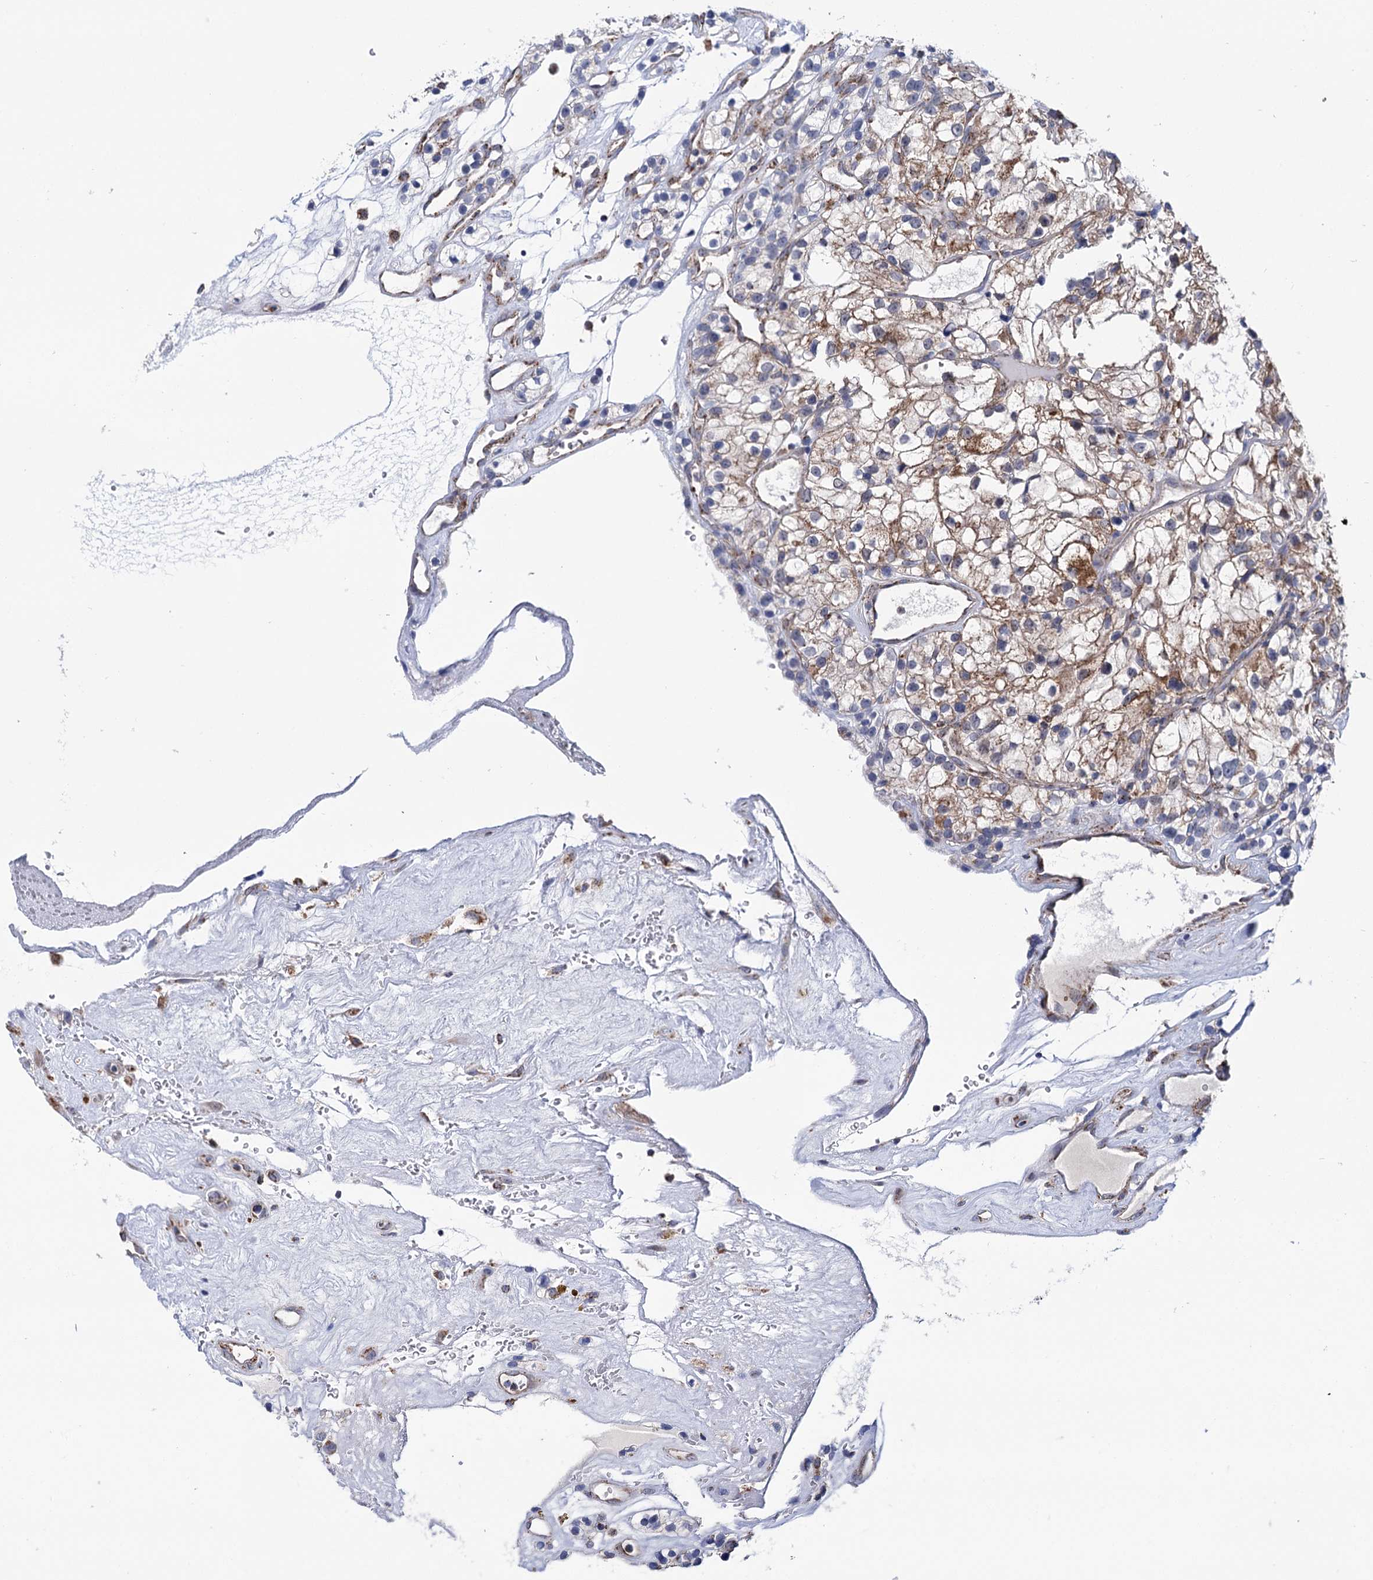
{"staining": {"intensity": "moderate", "quantity": "25%-75%", "location": "cytoplasmic/membranous"}, "tissue": "renal cancer", "cell_type": "Tumor cells", "image_type": "cancer", "snomed": [{"axis": "morphology", "description": "Adenocarcinoma, NOS"}, {"axis": "topography", "description": "Kidney"}], "caption": "Immunohistochemical staining of human renal cancer reveals medium levels of moderate cytoplasmic/membranous staining in about 25%-75% of tumor cells. The protein is shown in brown color, while the nuclei are stained blue.", "gene": "SUCLA2", "patient": {"sex": "female", "age": 57}}